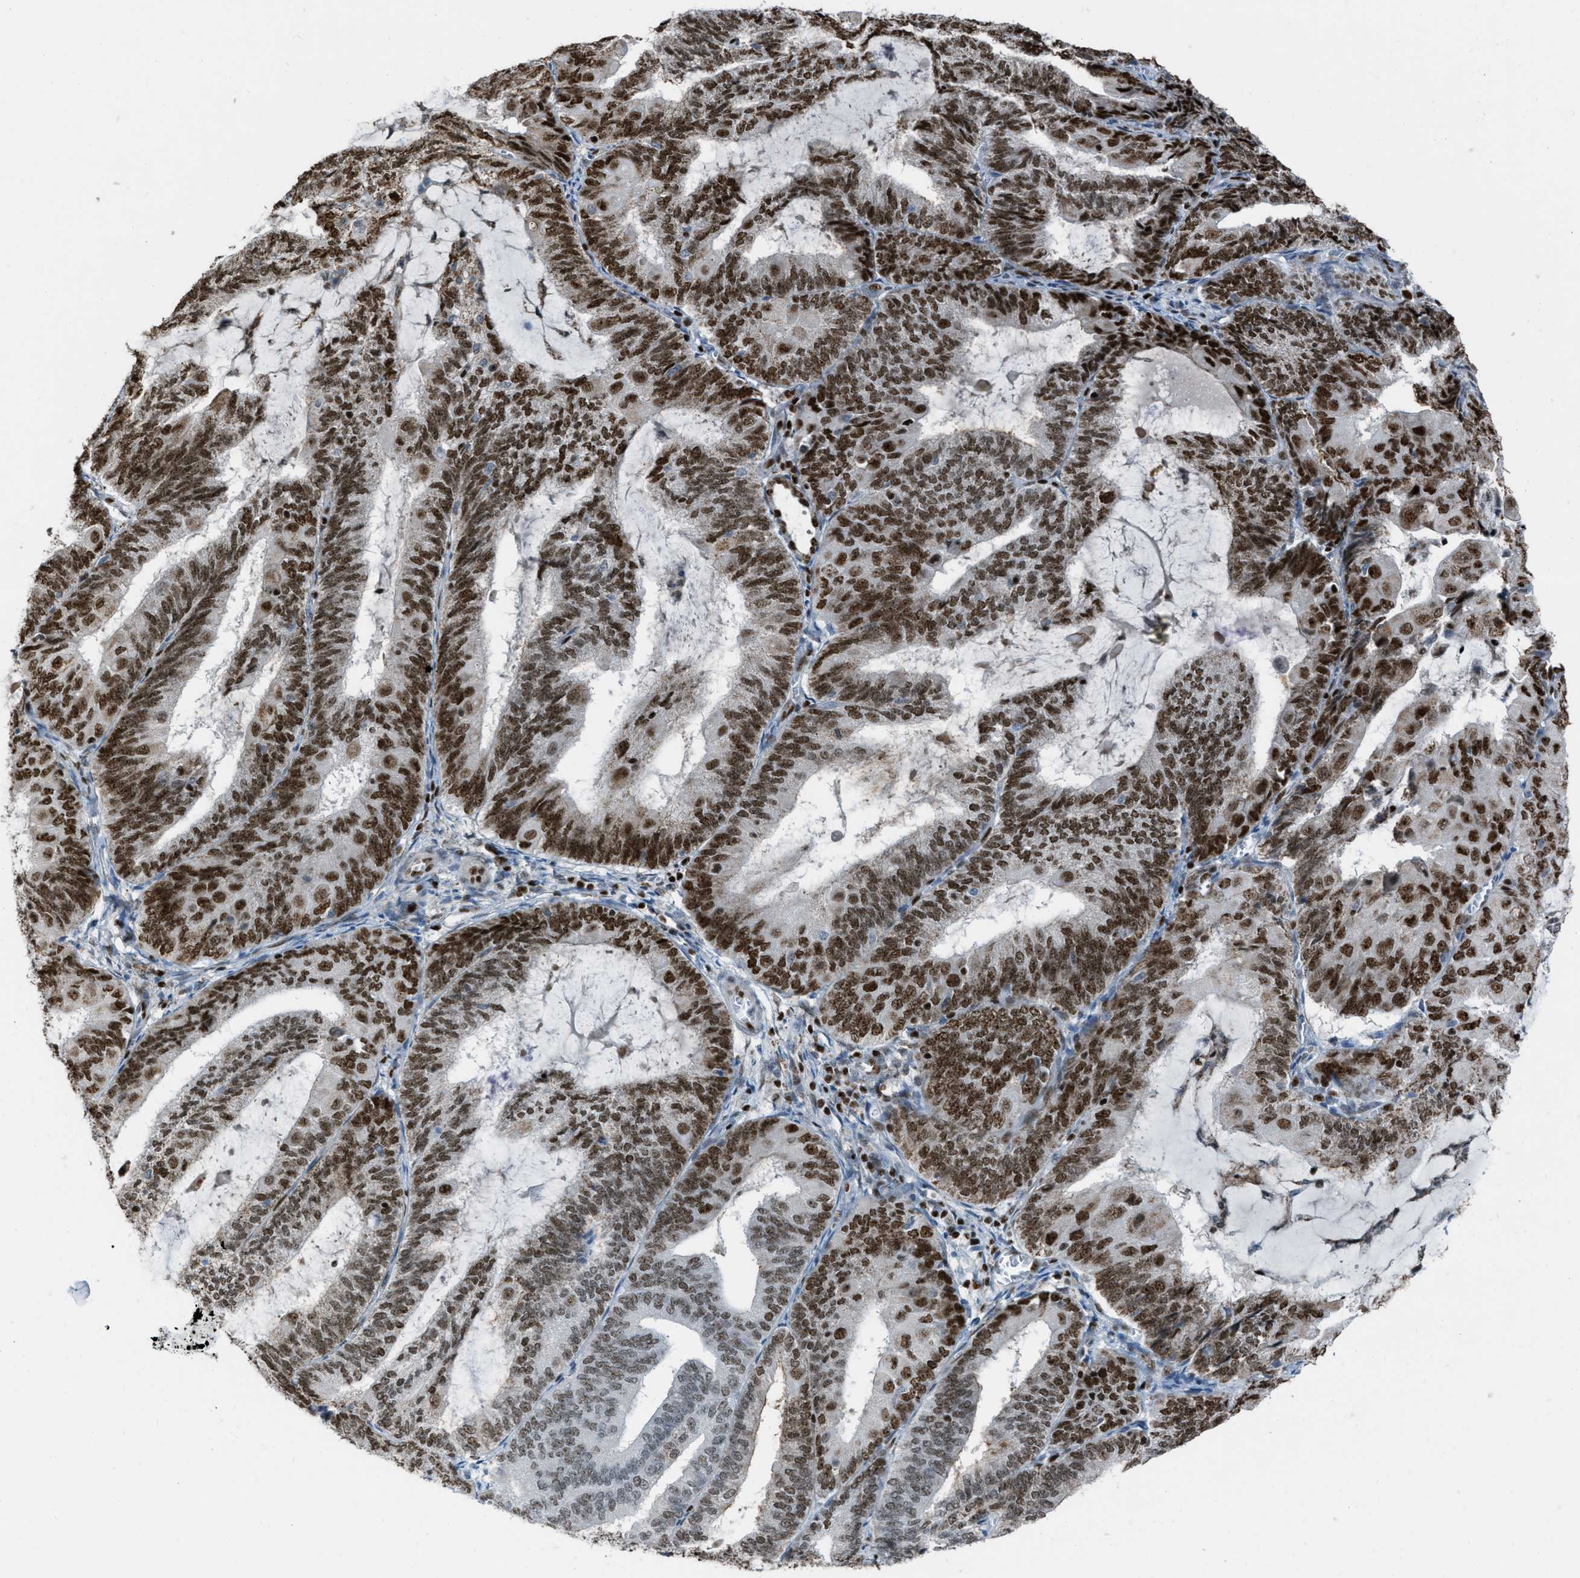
{"staining": {"intensity": "strong", "quantity": ">75%", "location": "nuclear"}, "tissue": "endometrial cancer", "cell_type": "Tumor cells", "image_type": "cancer", "snomed": [{"axis": "morphology", "description": "Adenocarcinoma, NOS"}, {"axis": "topography", "description": "Endometrium"}], "caption": "Strong nuclear expression is seen in about >75% of tumor cells in endometrial cancer.", "gene": "SLFN5", "patient": {"sex": "female", "age": 81}}